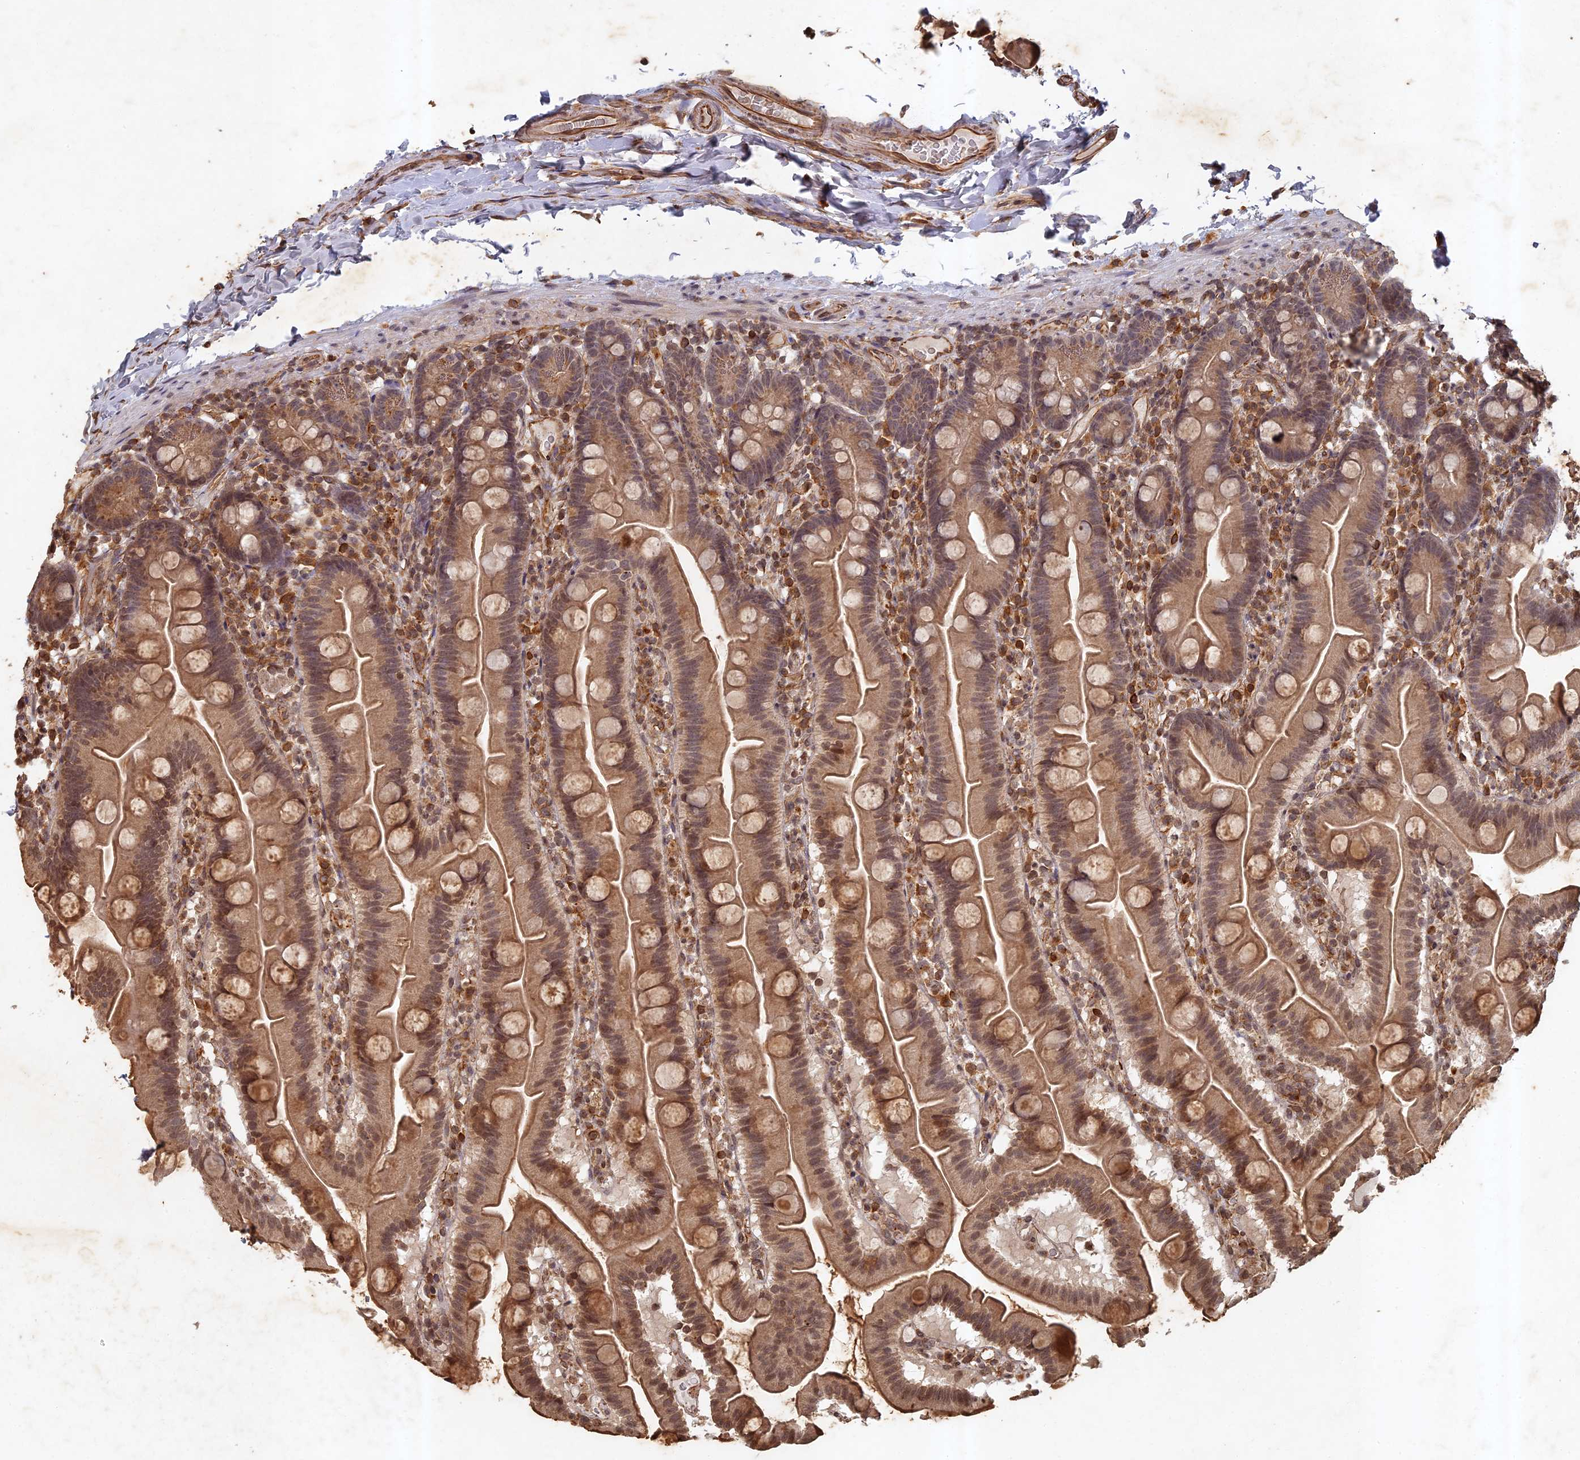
{"staining": {"intensity": "moderate", "quantity": ">75%", "location": "cytoplasmic/membranous,nuclear"}, "tissue": "small intestine", "cell_type": "Glandular cells", "image_type": "normal", "snomed": [{"axis": "morphology", "description": "Normal tissue, NOS"}, {"axis": "topography", "description": "Small intestine"}], "caption": "A medium amount of moderate cytoplasmic/membranous,nuclear expression is identified in about >75% of glandular cells in benign small intestine. The protein of interest is stained brown, and the nuclei are stained in blue (DAB (3,3'-diaminobenzidine) IHC with brightfield microscopy, high magnification).", "gene": "ABCB10", "patient": {"sex": "female", "age": 68}}